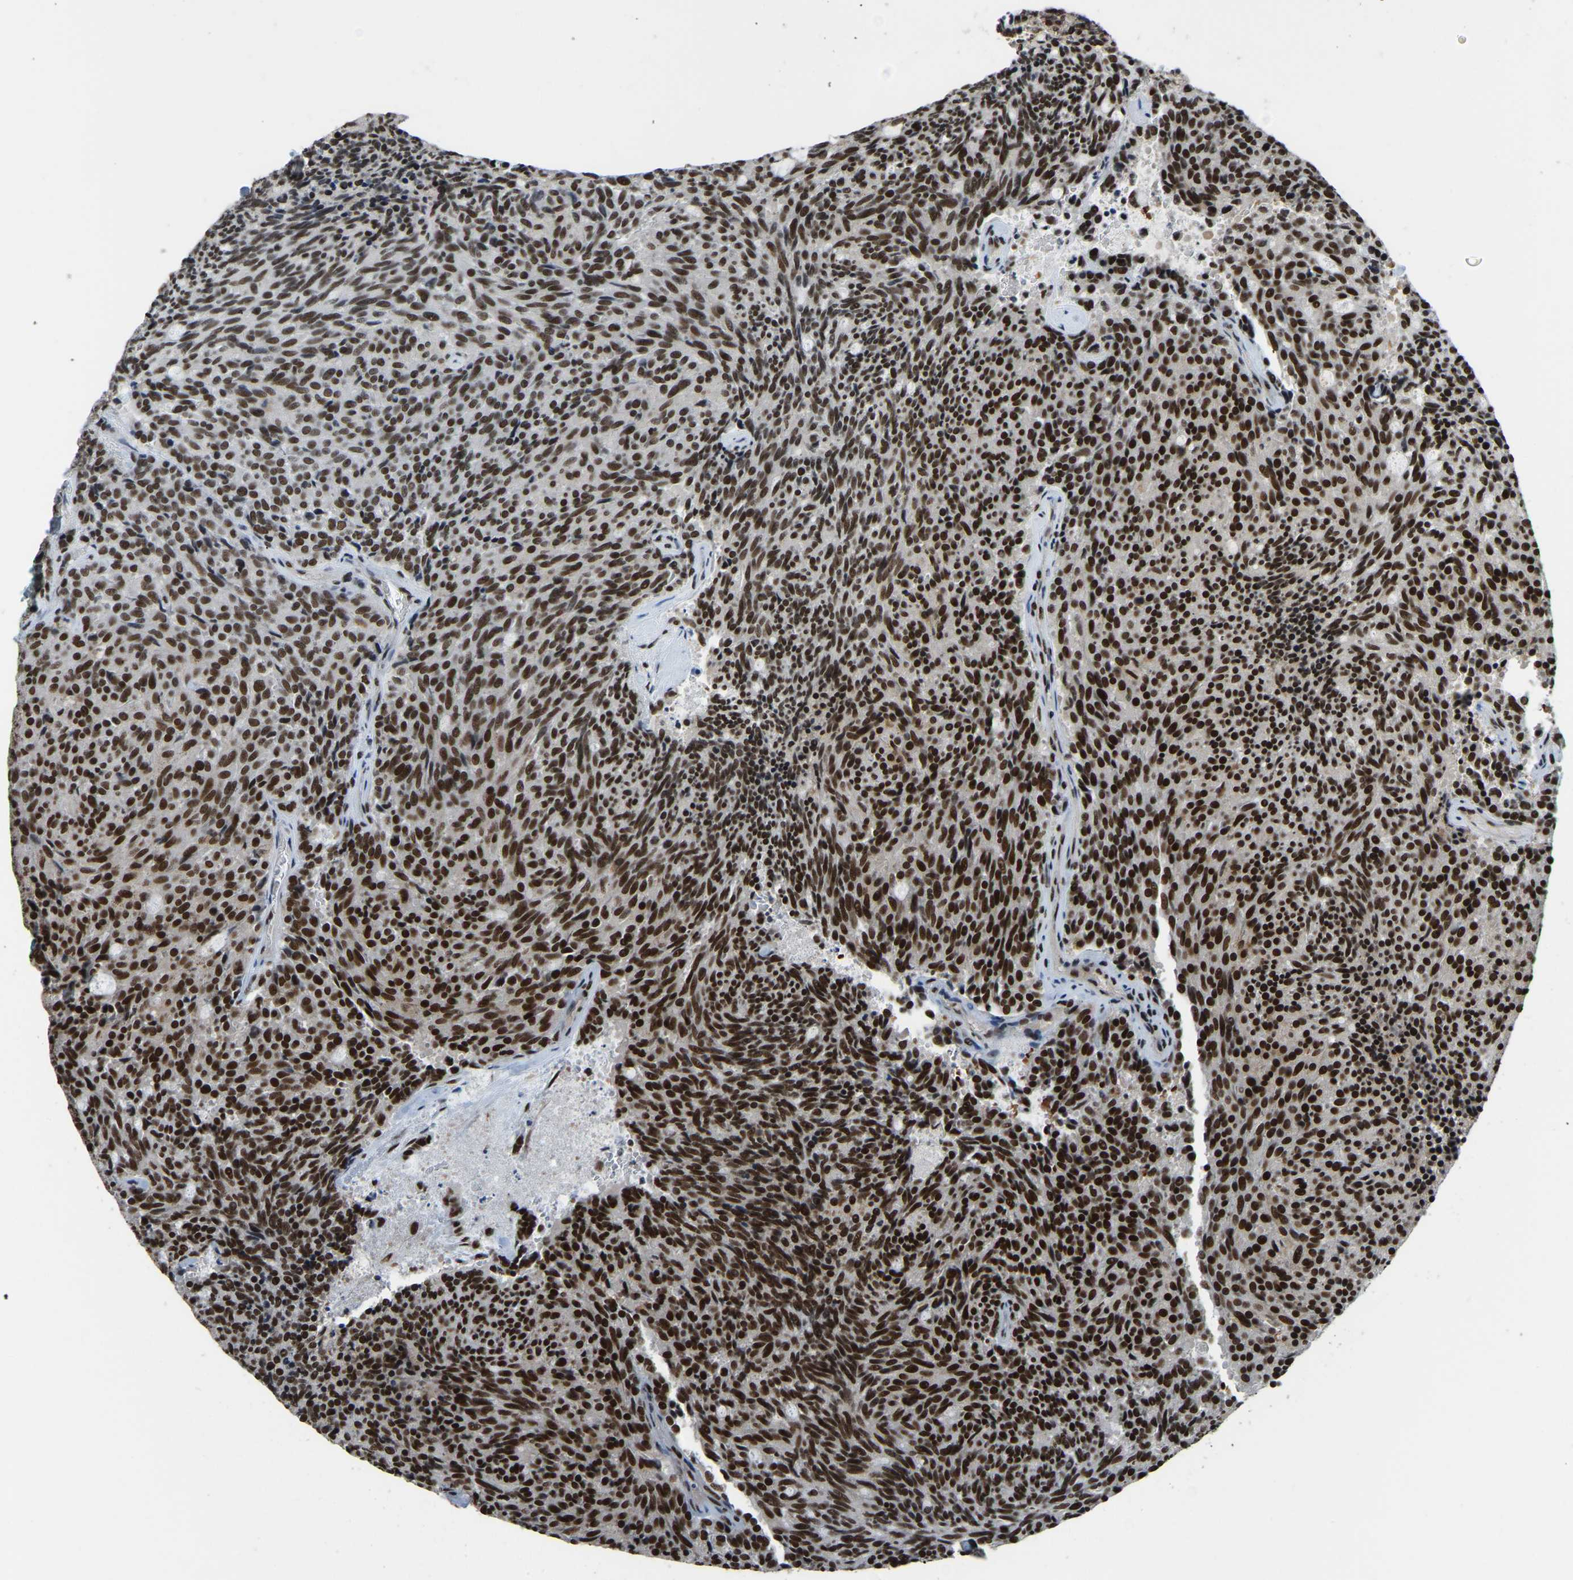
{"staining": {"intensity": "strong", "quantity": ">75%", "location": "nuclear"}, "tissue": "carcinoid", "cell_type": "Tumor cells", "image_type": "cancer", "snomed": [{"axis": "morphology", "description": "Carcinoid, malignant, NOS"}, {"axis": "topography", "description": "Pancreas"}], "caption": "Immunohistochemistry image of human carcinoid stained for a protein (brown), which reveals high levels of strong nuclear positivity in approximately >75% of tumor cells.", "gene": "TBL1XR1", "patient": {"sex": "female", "age": 54}}